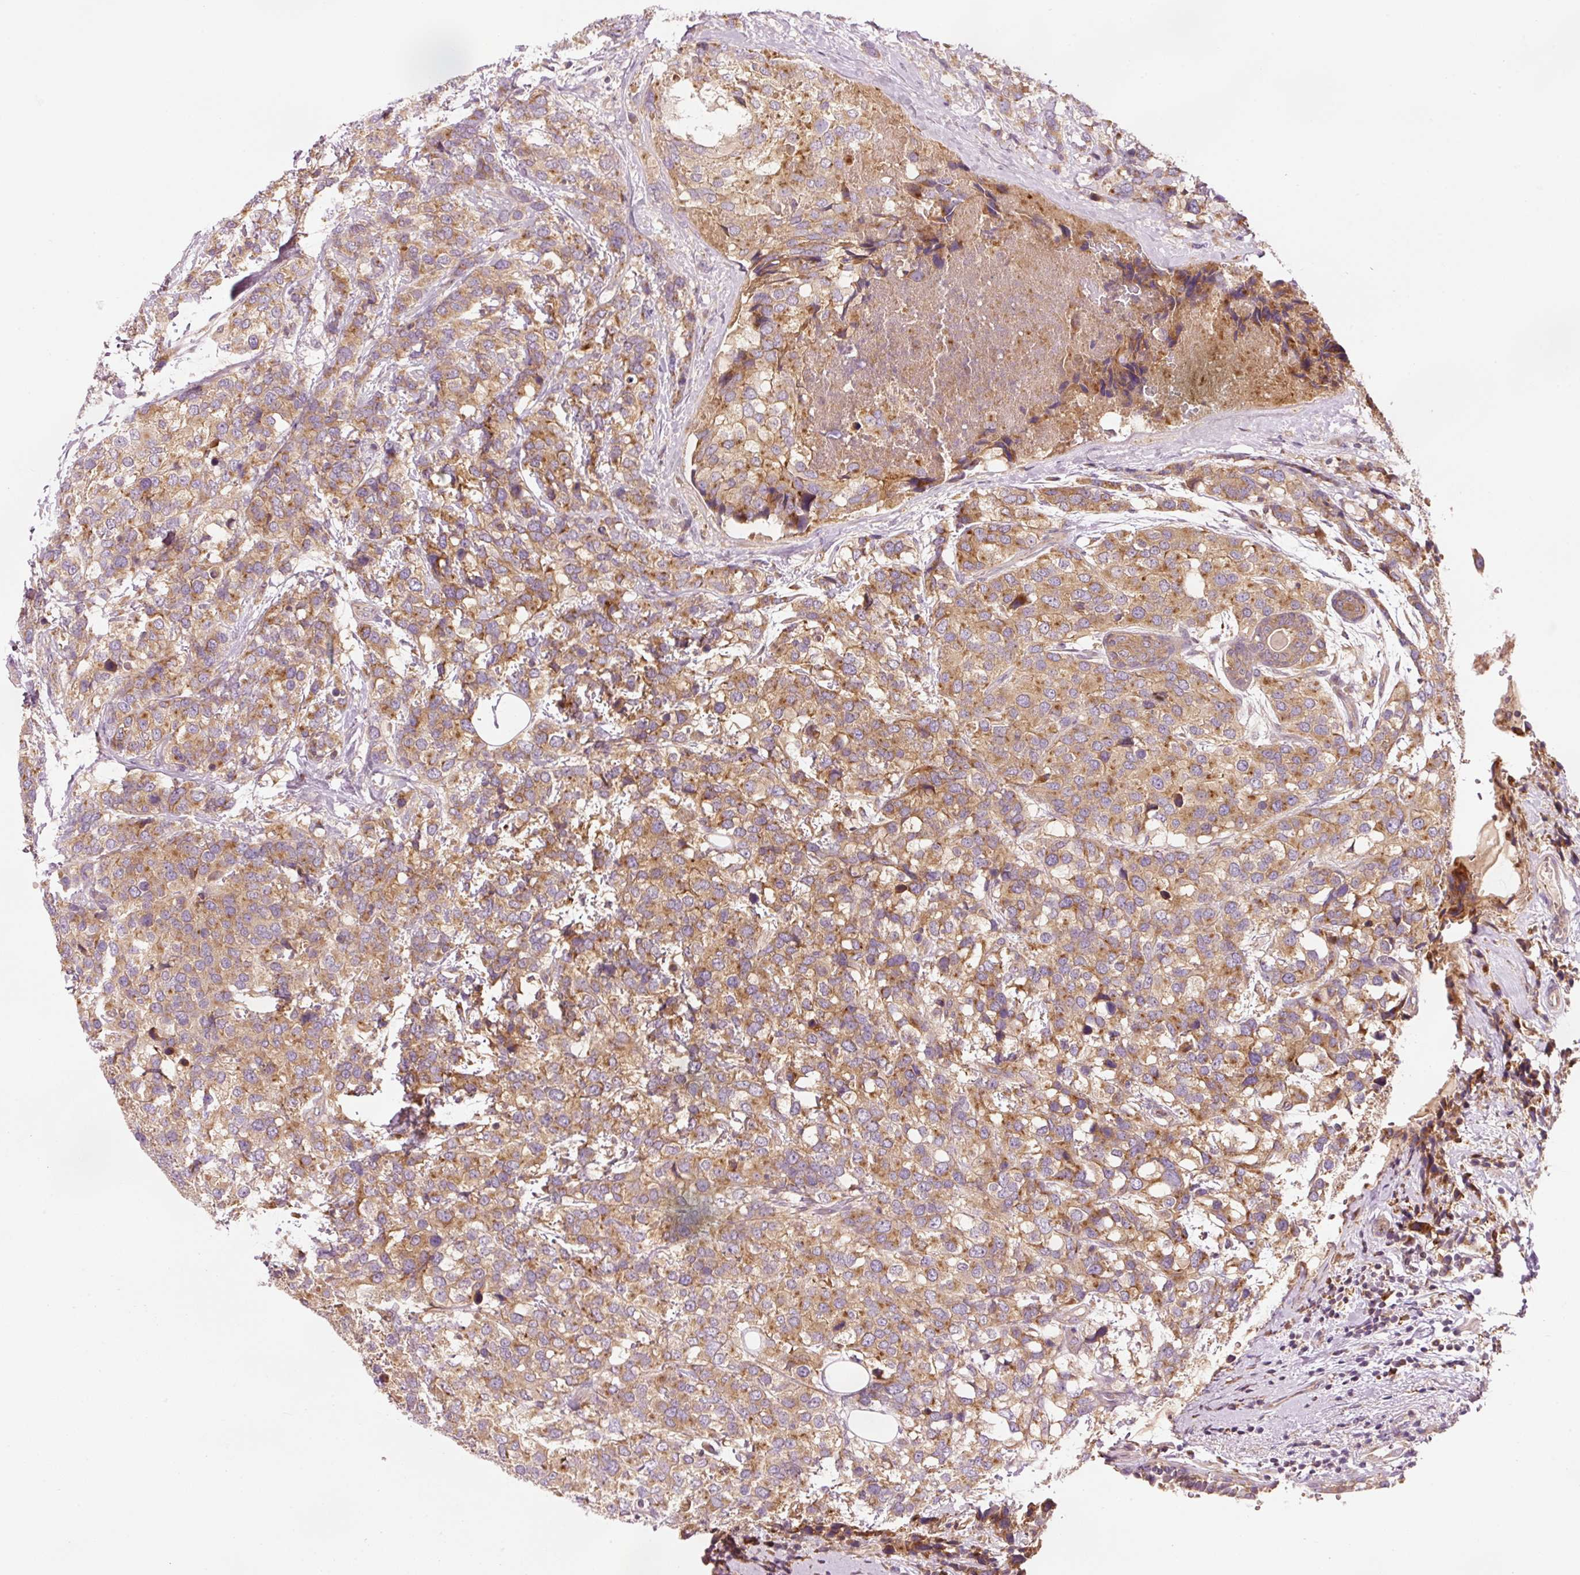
{"staining": {"intensity": "moderate", "quantity": ">75%", "location": "cytoplasmic/membranous"}, "tissue": "breast cancer", "cell_type": "Tumor cells", "image_type": "cancer", "snomed": [{"axis": "morphology", "description": "Lobular carcinoma"}, {"axis": "topography", "description": "Breast"}], "caption": "Immunohistochemical staining of breast cancer (lobular carcinoma) demonstrates medium levels of moderate cytoplasmic/membranous expression in approximately >75% of tumor cells.", "gene": "NAPA", "patient": {"sex": "female", "age": 59}}